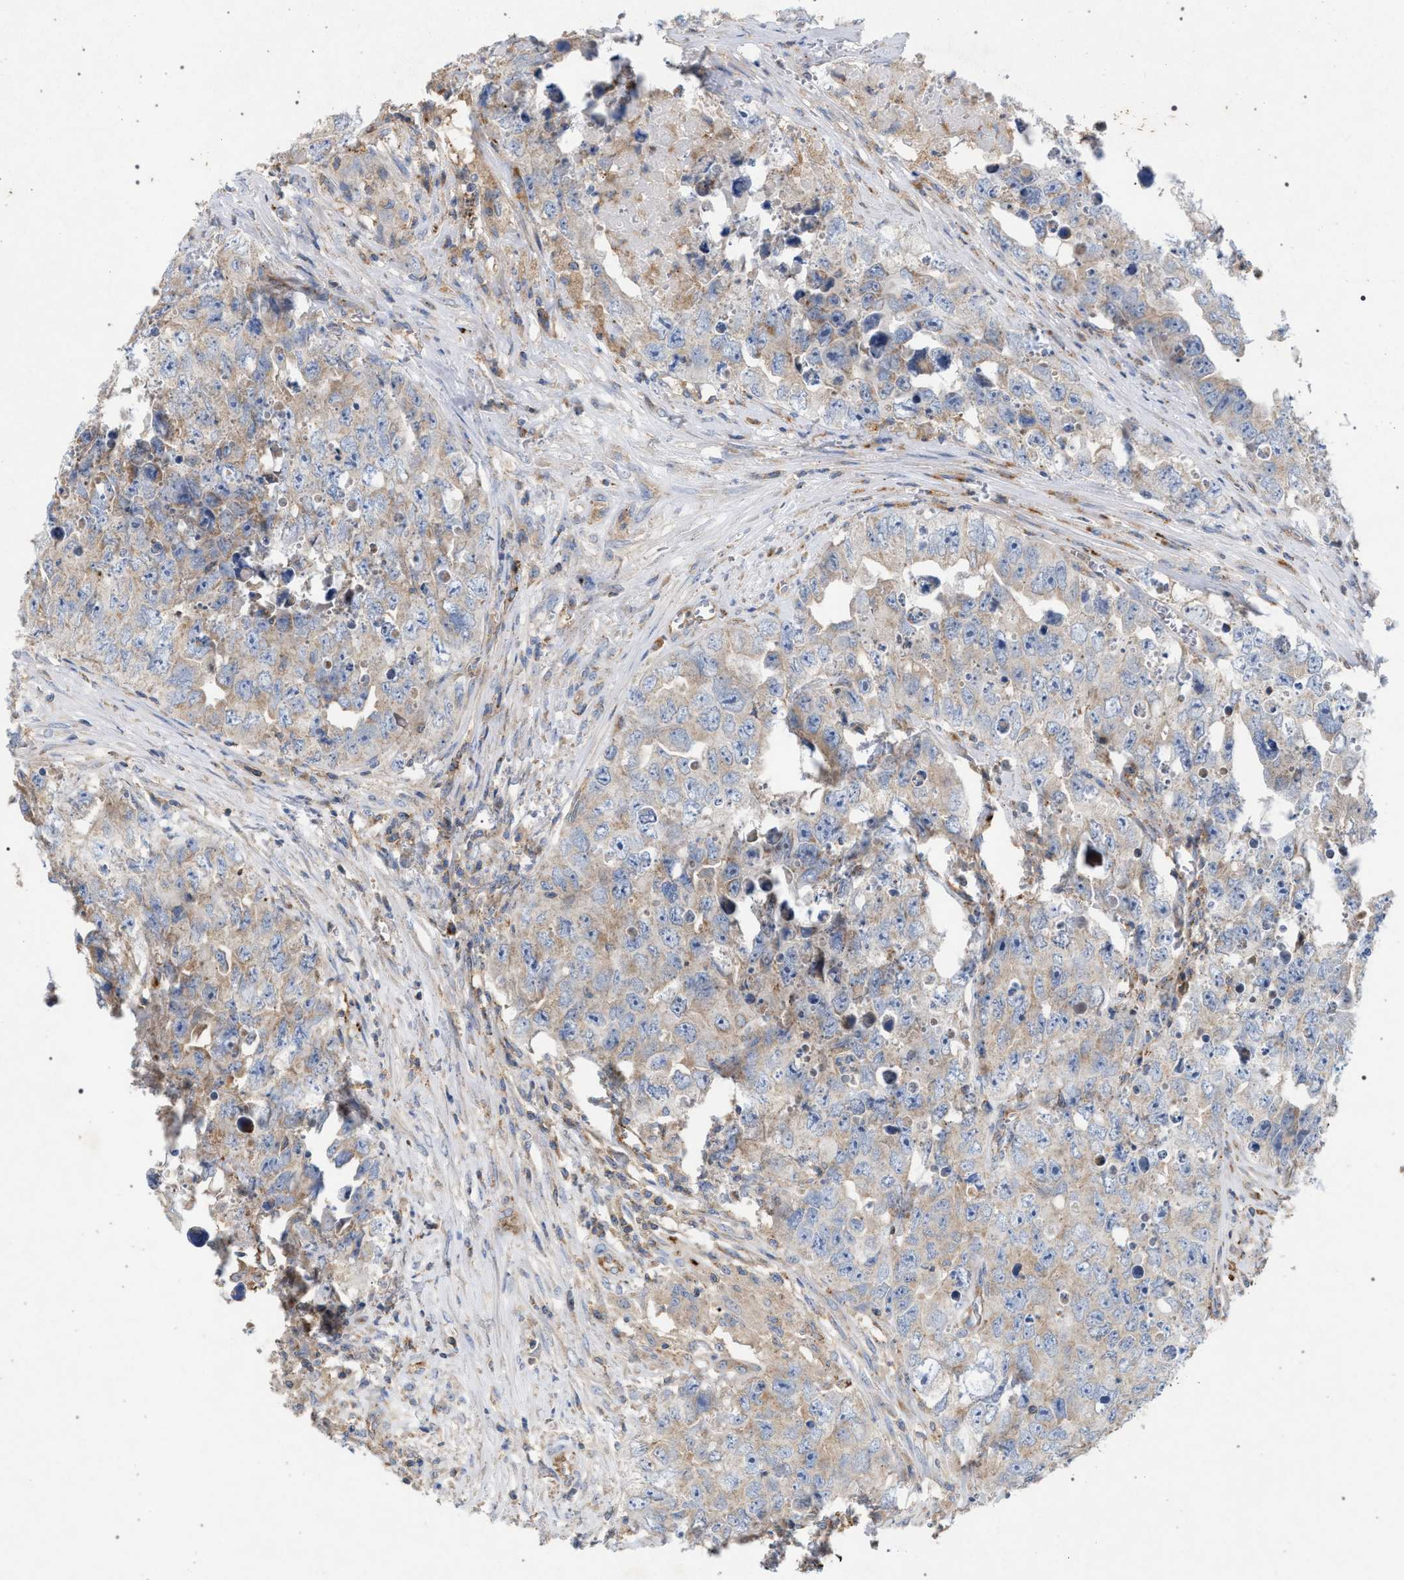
{"staining": {"intensity": "weak", "quantity": "<25%", "location": "cytoplasmic/membranous"}, "tissue": "testis cancer", "cell_type": "Tumor cells", "image_type": "cancer", "snomed": [{"axis": "morphology", "description": "Seminoma, NOS"}, {"axis": "morphology", "description": "Carcinoma, Embryonal, NOS"}, {"axis": "topography", "description": "Testis"}], "caption": "A photomicrograph of human testis cancer is negative for staining in tumor cells.", "gene": "VPS13A", "patient": {"sex": "male", "age": 43}}